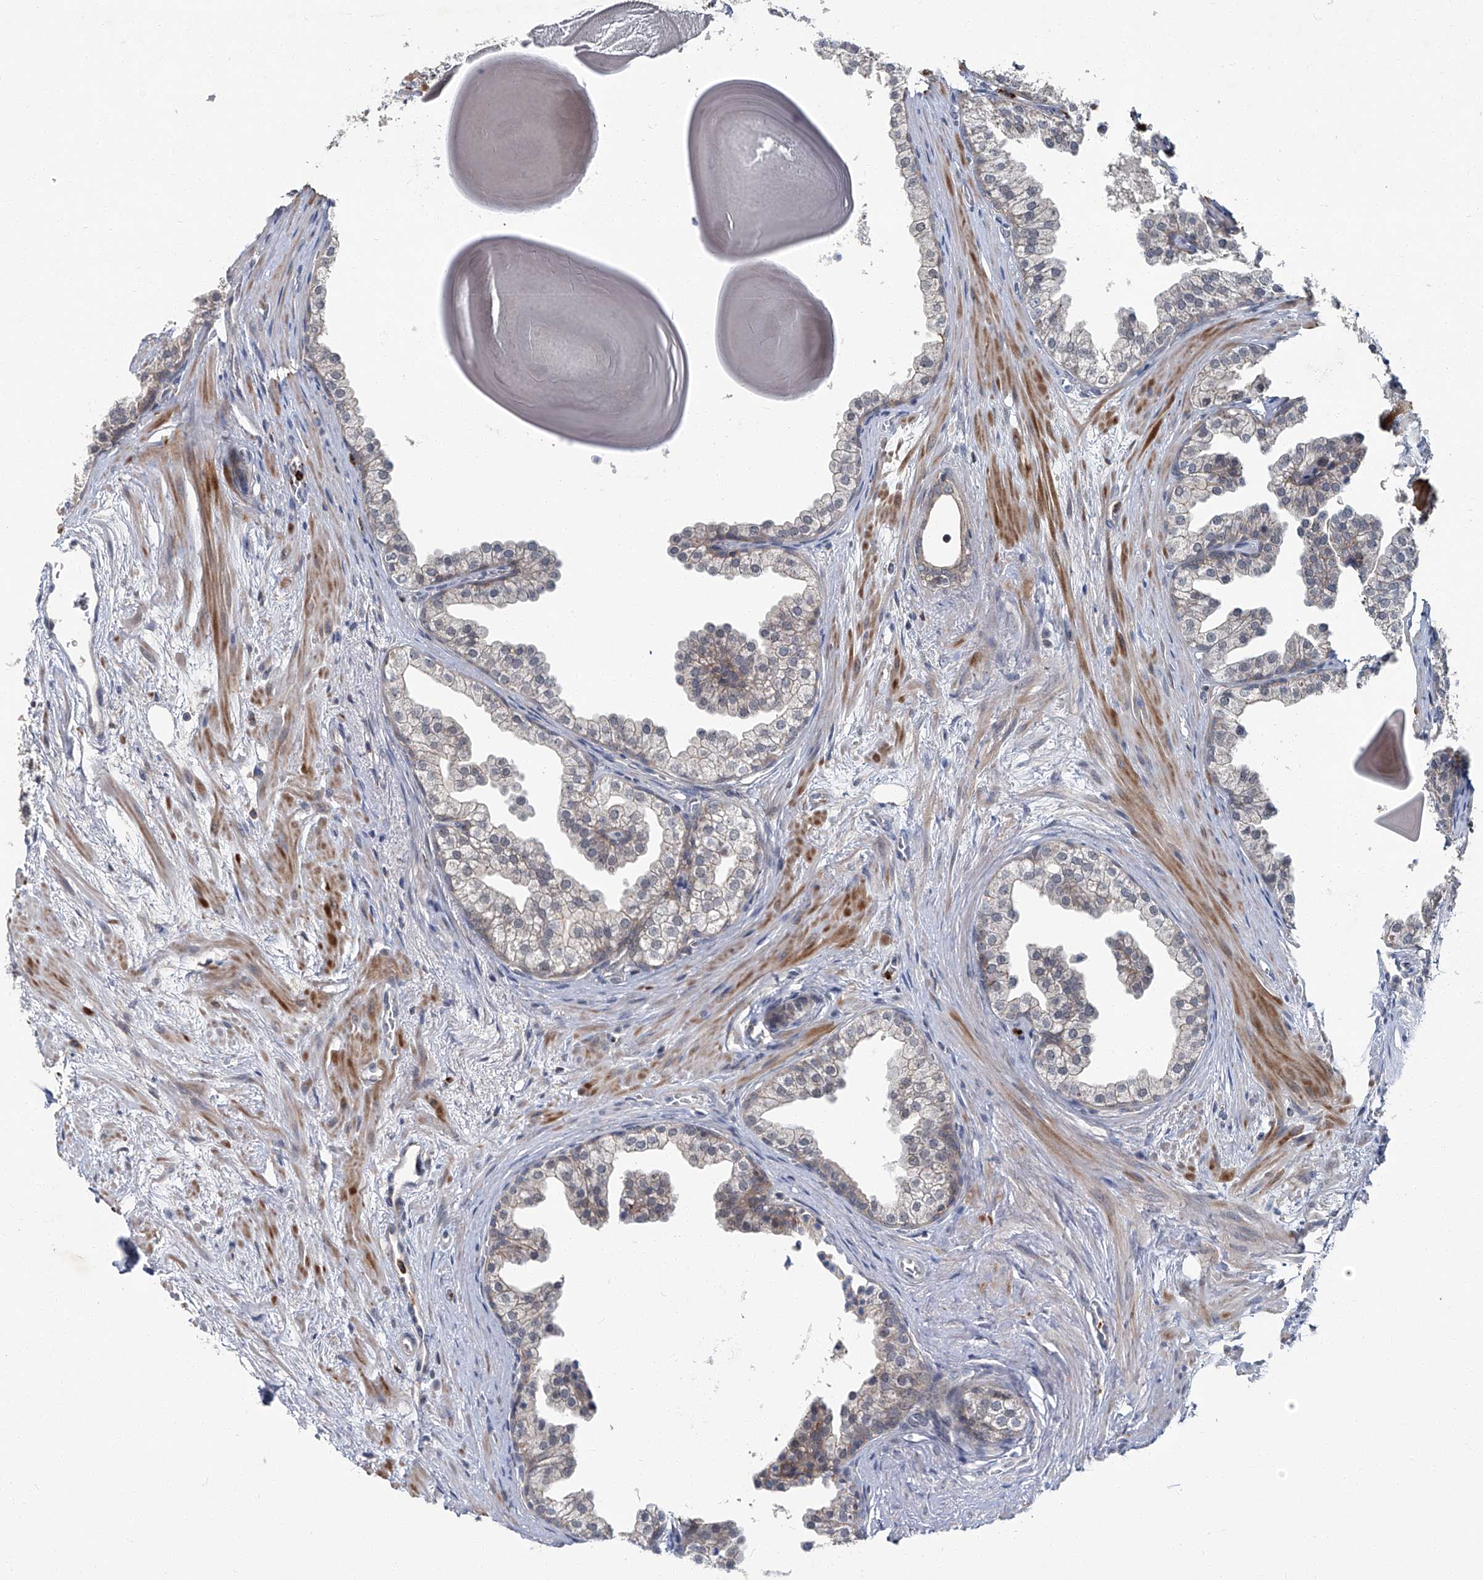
{"staining": {"intensity": "negative", "quantity": "none", "location": "none"}, "tissue": "prostate", "cell_type": "Glandular cells", "image_type": "normal", "snomed": [{"axis": "morphology", "description": "Normal tissue, NOS"}, {"axis": "topography", "description": "Prostate"}], "caption": "DAB (3,3'-diaminobenzidine) immunohistochemical staining of normal human prostate displays no significant staining in glandular cells. The staining is performed using DAB (3,3'-diaminobenzidine) brown chromogen with nuclei counter-stained in using hematoxylin.", "gene": "AKNAD1", "patient": {"sex": "male", "age": 48}}